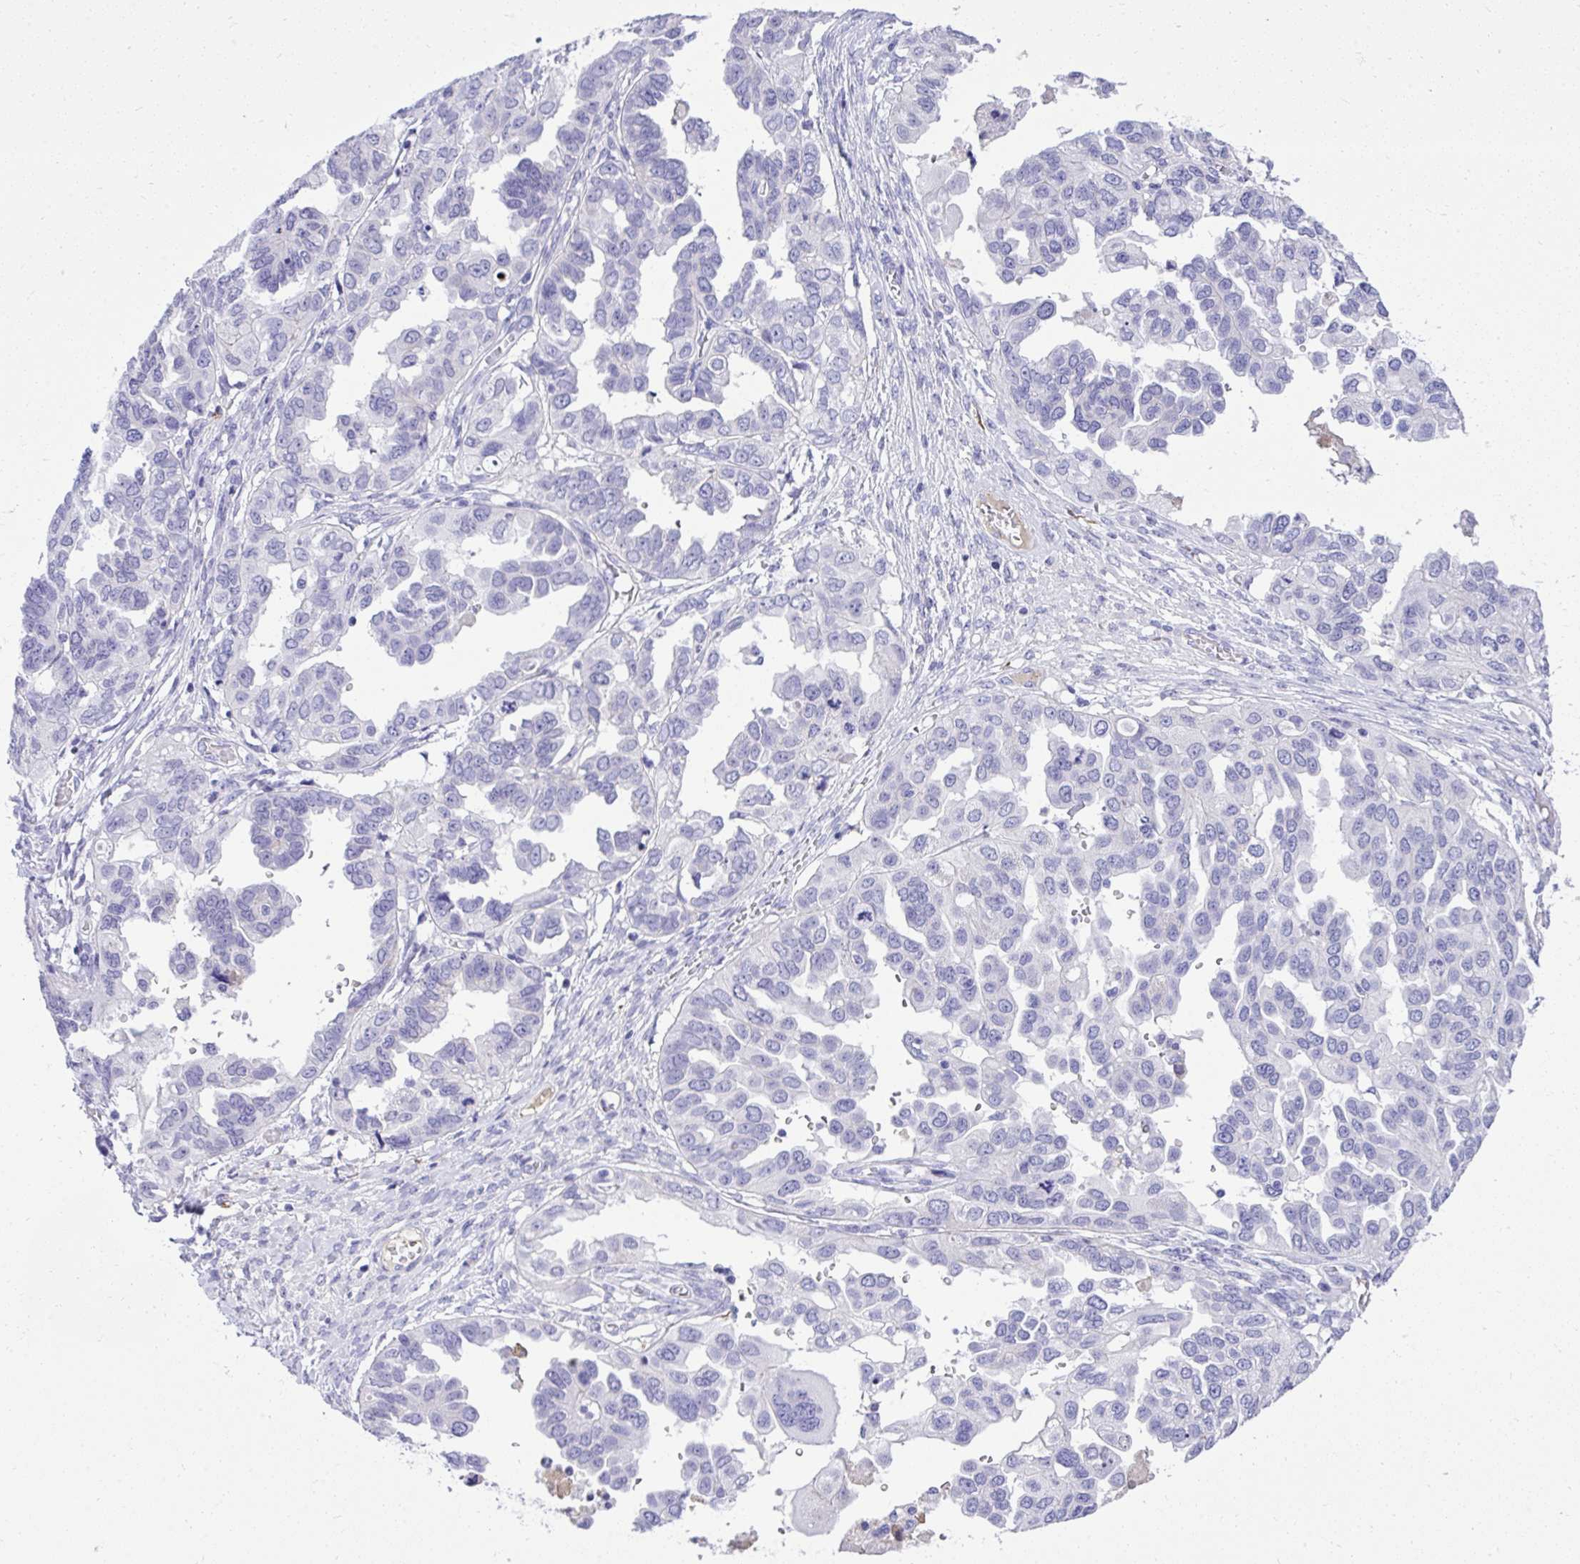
{"staining": {"intensity": "negative", "quantity": "none", "location": "none"}, "tissue": "ovarian cancer", "cell_type": "Tumor cells", "image_type": "cancer", "snomed": [{"axis": "morphology", "description": "Cystadenocarcinoma, serous, NOS"}, {"axis": "topography", "description": "Ovary"}], "caption": "Immunohistochemistry (IHC) of human ovarian cancer (serous cystadenocarcinoma) shows no staining in tumor cells.", "gene": "ST6GALNAC3", "patient": {"sex": "female", "age": 53}}